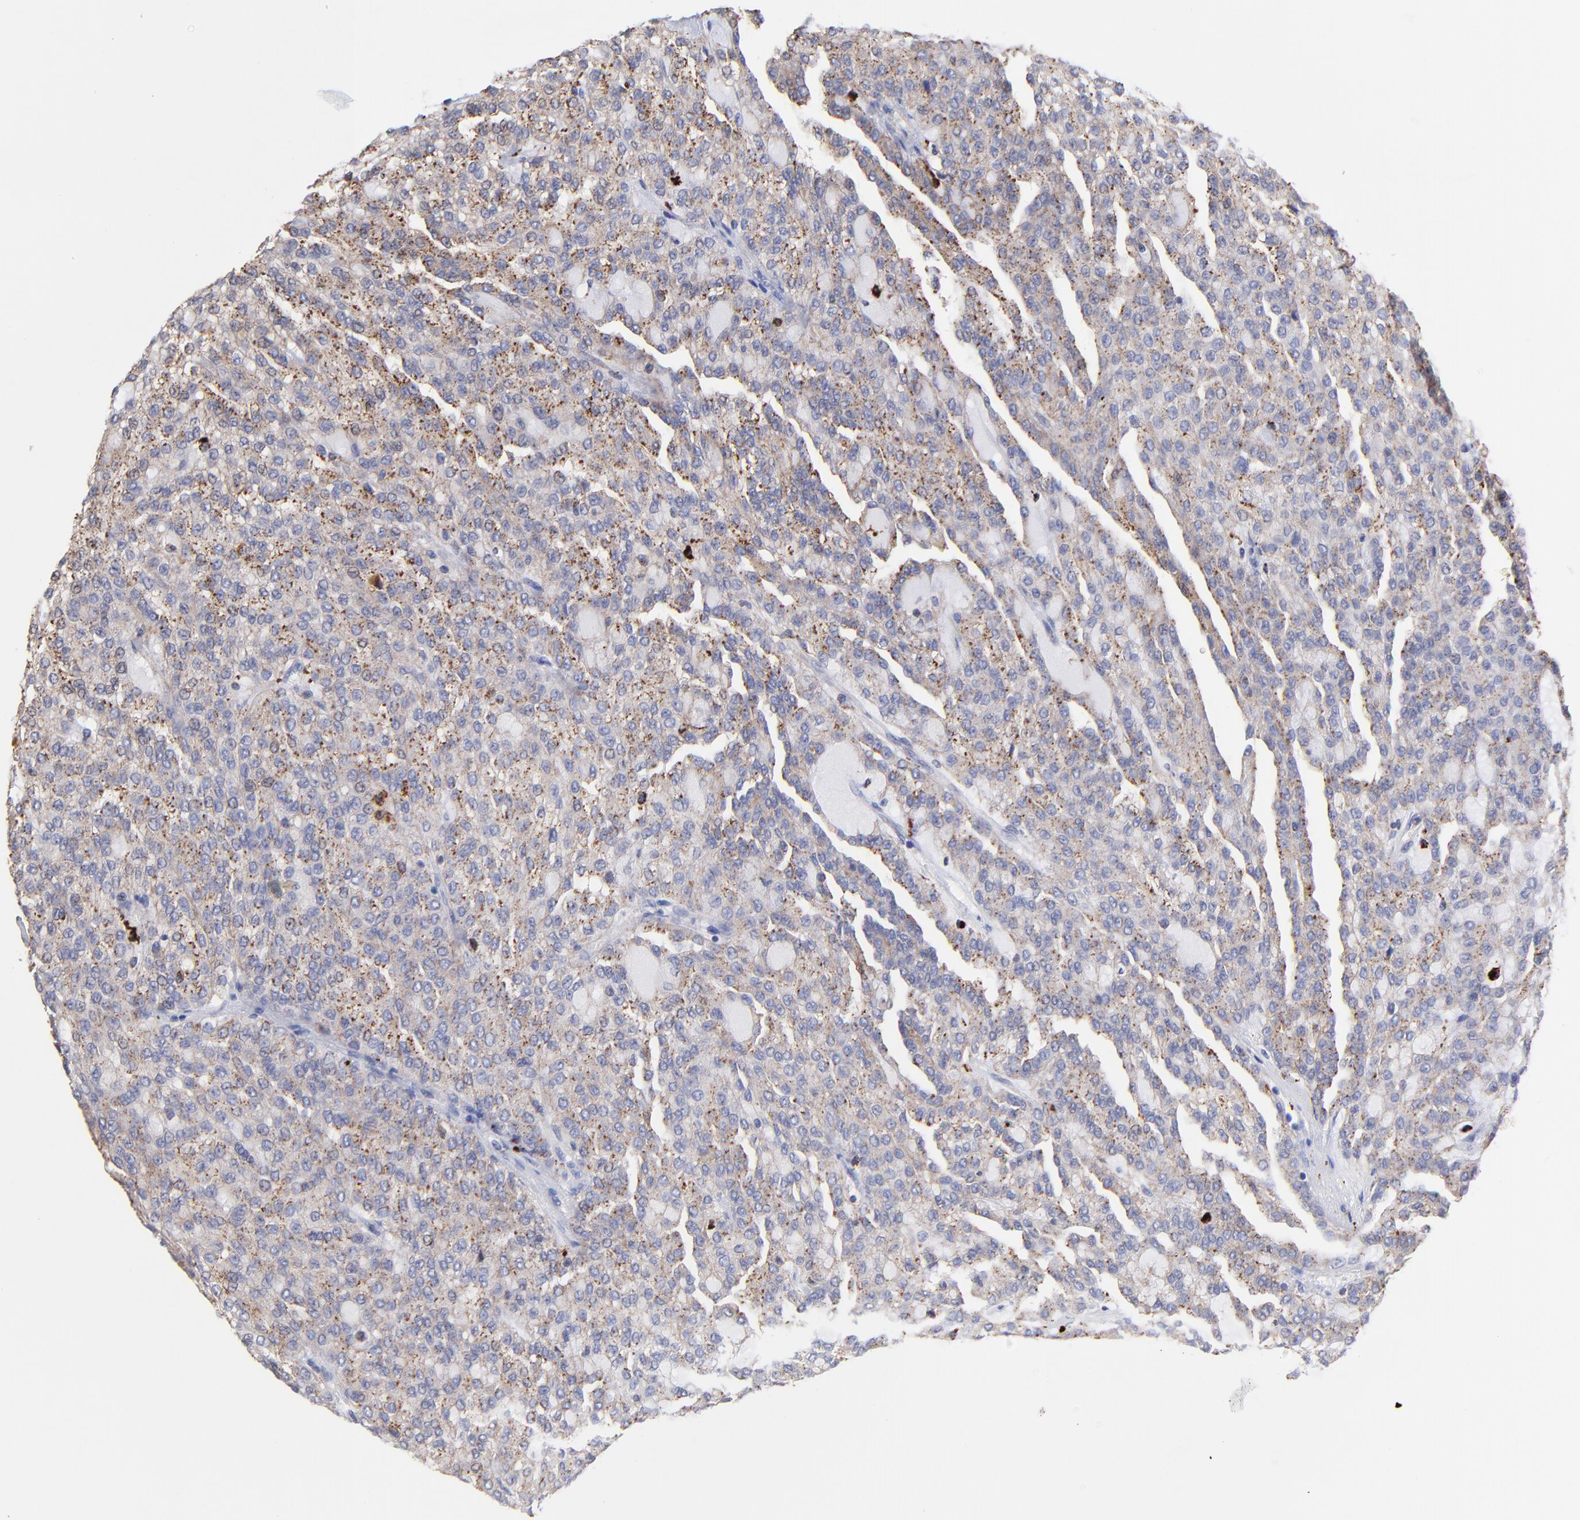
{"staining": {"intensity": "moderate", "quantity": "25%-75%", "location": "cytoplasmic/membranous"}, "tissue": "renal cancer", "cell_type": "Tumor cells", "image_type": "cancer", "snomed": [{"axis": "morphology", "description": "Adenocarcinoma, NOS"}, {"axis": "topography", "description": "Kidney"}], "caption": "Immunohistochemistry histopathology image of human renal cancer stained for a protein (brown), which demonstrates medium levels of moderate cytoplasmic/membranous expression in approximately 25%-75% of tumor cells.", "gene": "PDE4B", "patient": {"sex": "male", "age": 63}}